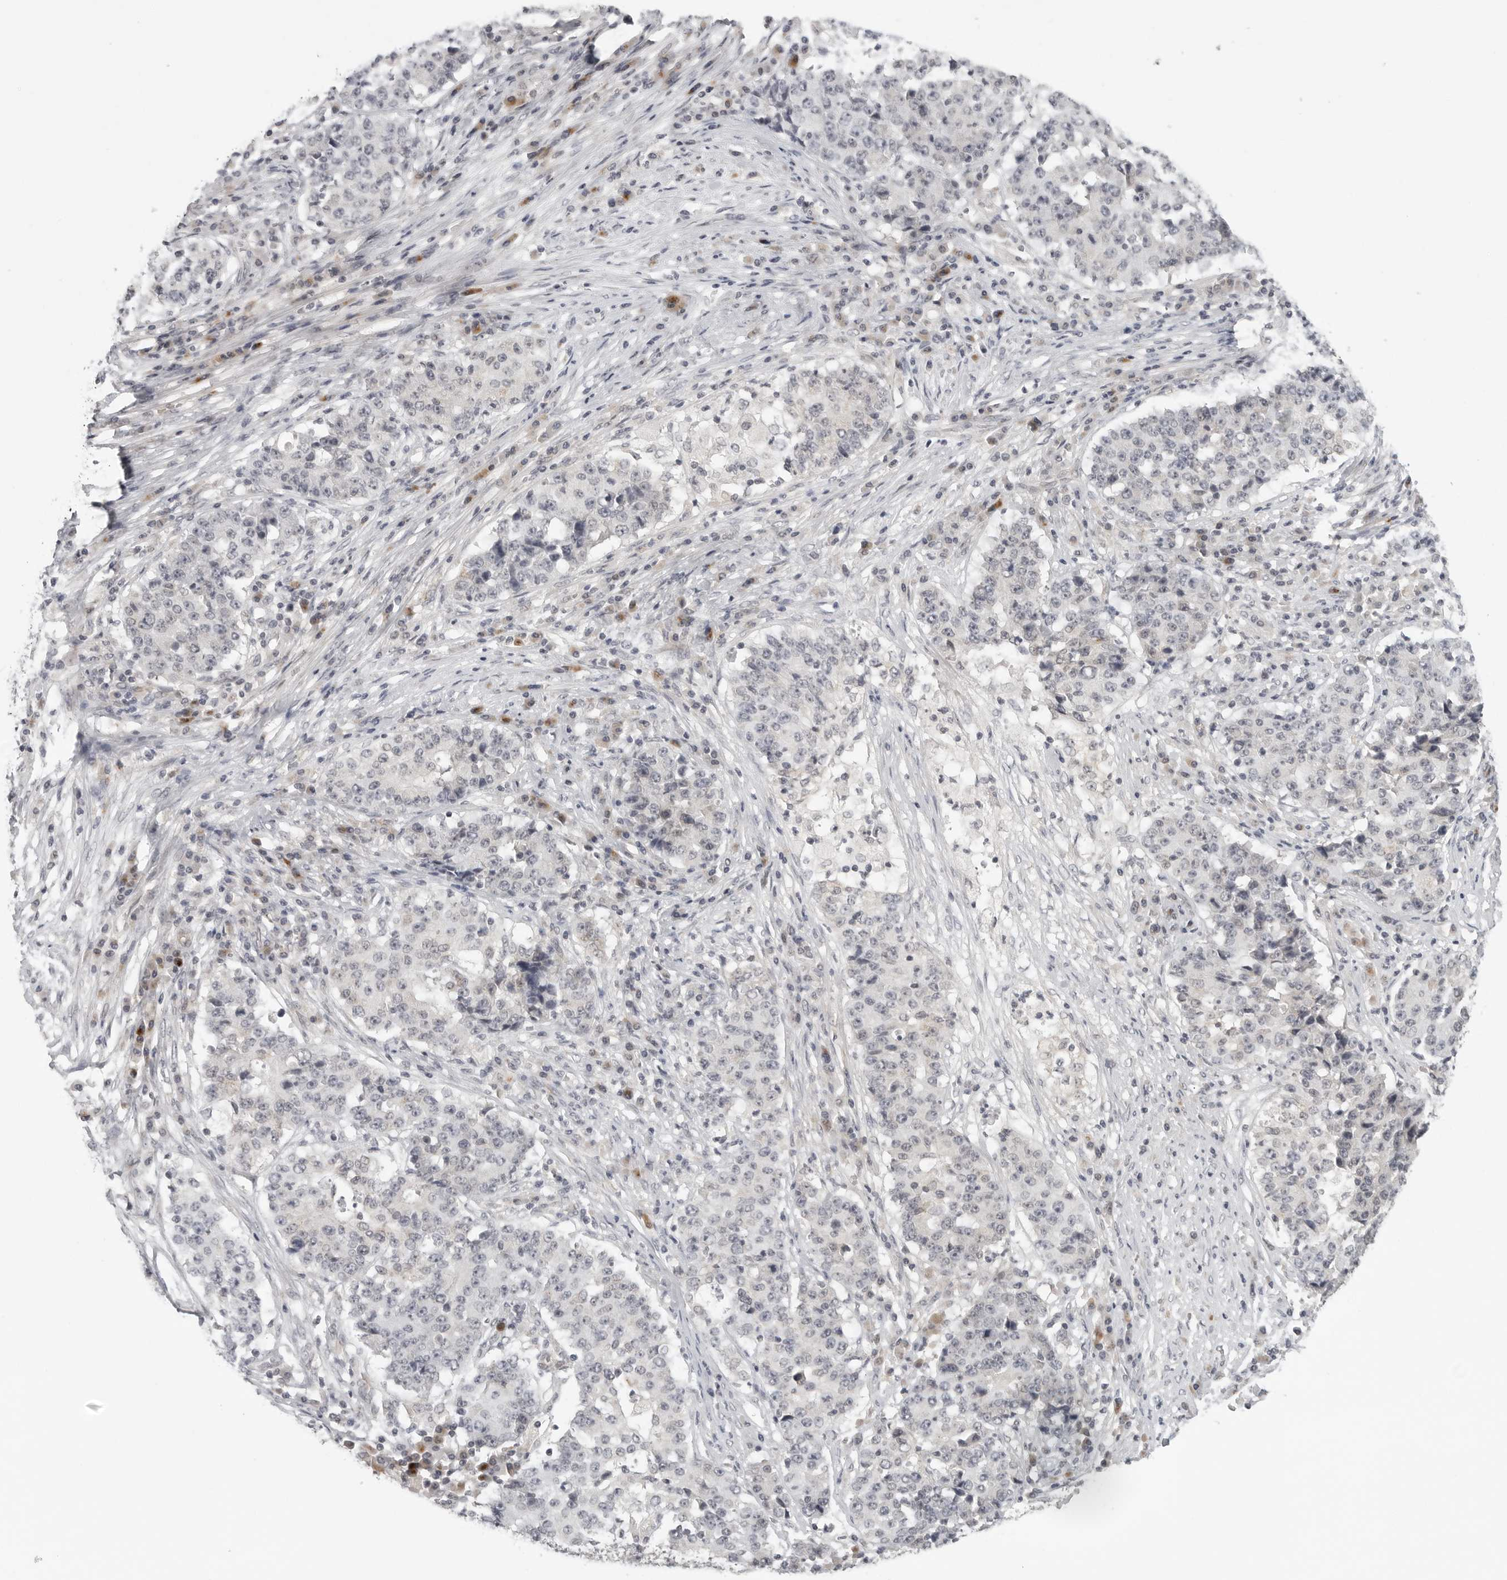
{"staining": {"intensity": "negative", "quantity": "none", "location": "none"}, "tissue": "stomach cancer", "cell_type": "Tumor cells", "image_type": "cancer", "snomed": [{"axis": "morphology", "description": "Adenocarcinoma, NOS"}, {"axis": "topography", "description": "Stomach"}], "caption": "DAB (3,3'-diaminobenzidine) immunohistochemical staining of human stomach cancer (adenocarcinoma) demonstrates no significant staining in tumor cells.", "gene": "TUT4", "patient": {"sex": "male", "age": 59}}